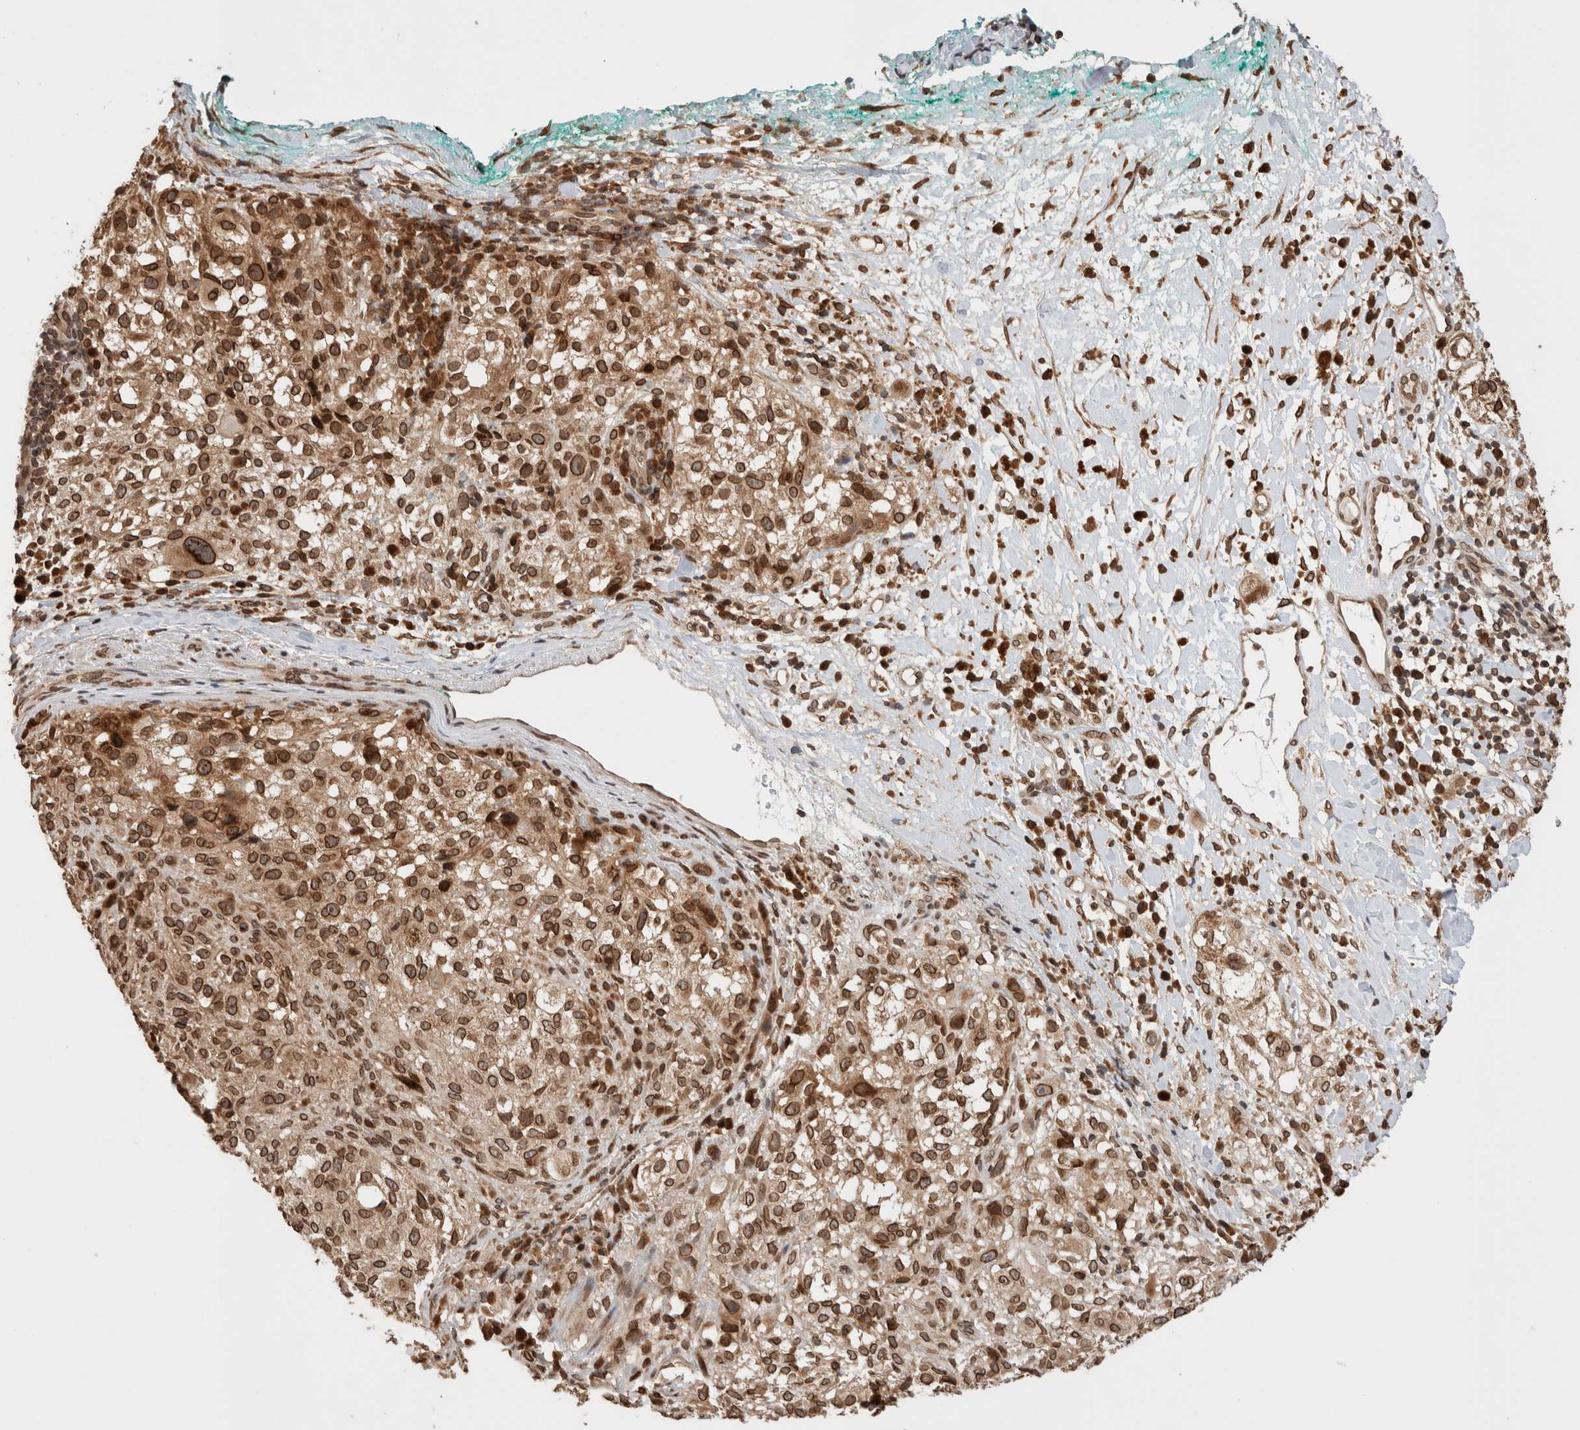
{"staining": {"intensity": "strong", "quantity": ">75%", "location": "cytoplasmic/membranous,nuclear"}, "tissue": "melanoma", "cell_type": "Tumor cells", "image_type": "cancer", "snomed": [{"axis": "morphology", "description": "Necrosis, NOS"}, {"axis": "morphology", "description": "Malignant melanoma, NOS"}, {"axis": "topography", "description": "Skin"}], "caption": "This micrograph reveals immunohistochemistry staining of malignant melanoma, with high strong cytoplasmic/membranous and nuclear positivity in approximately >75% of tumor cells.", "gene": "TPR", "patient": {"sex": "female", "age": 87}}